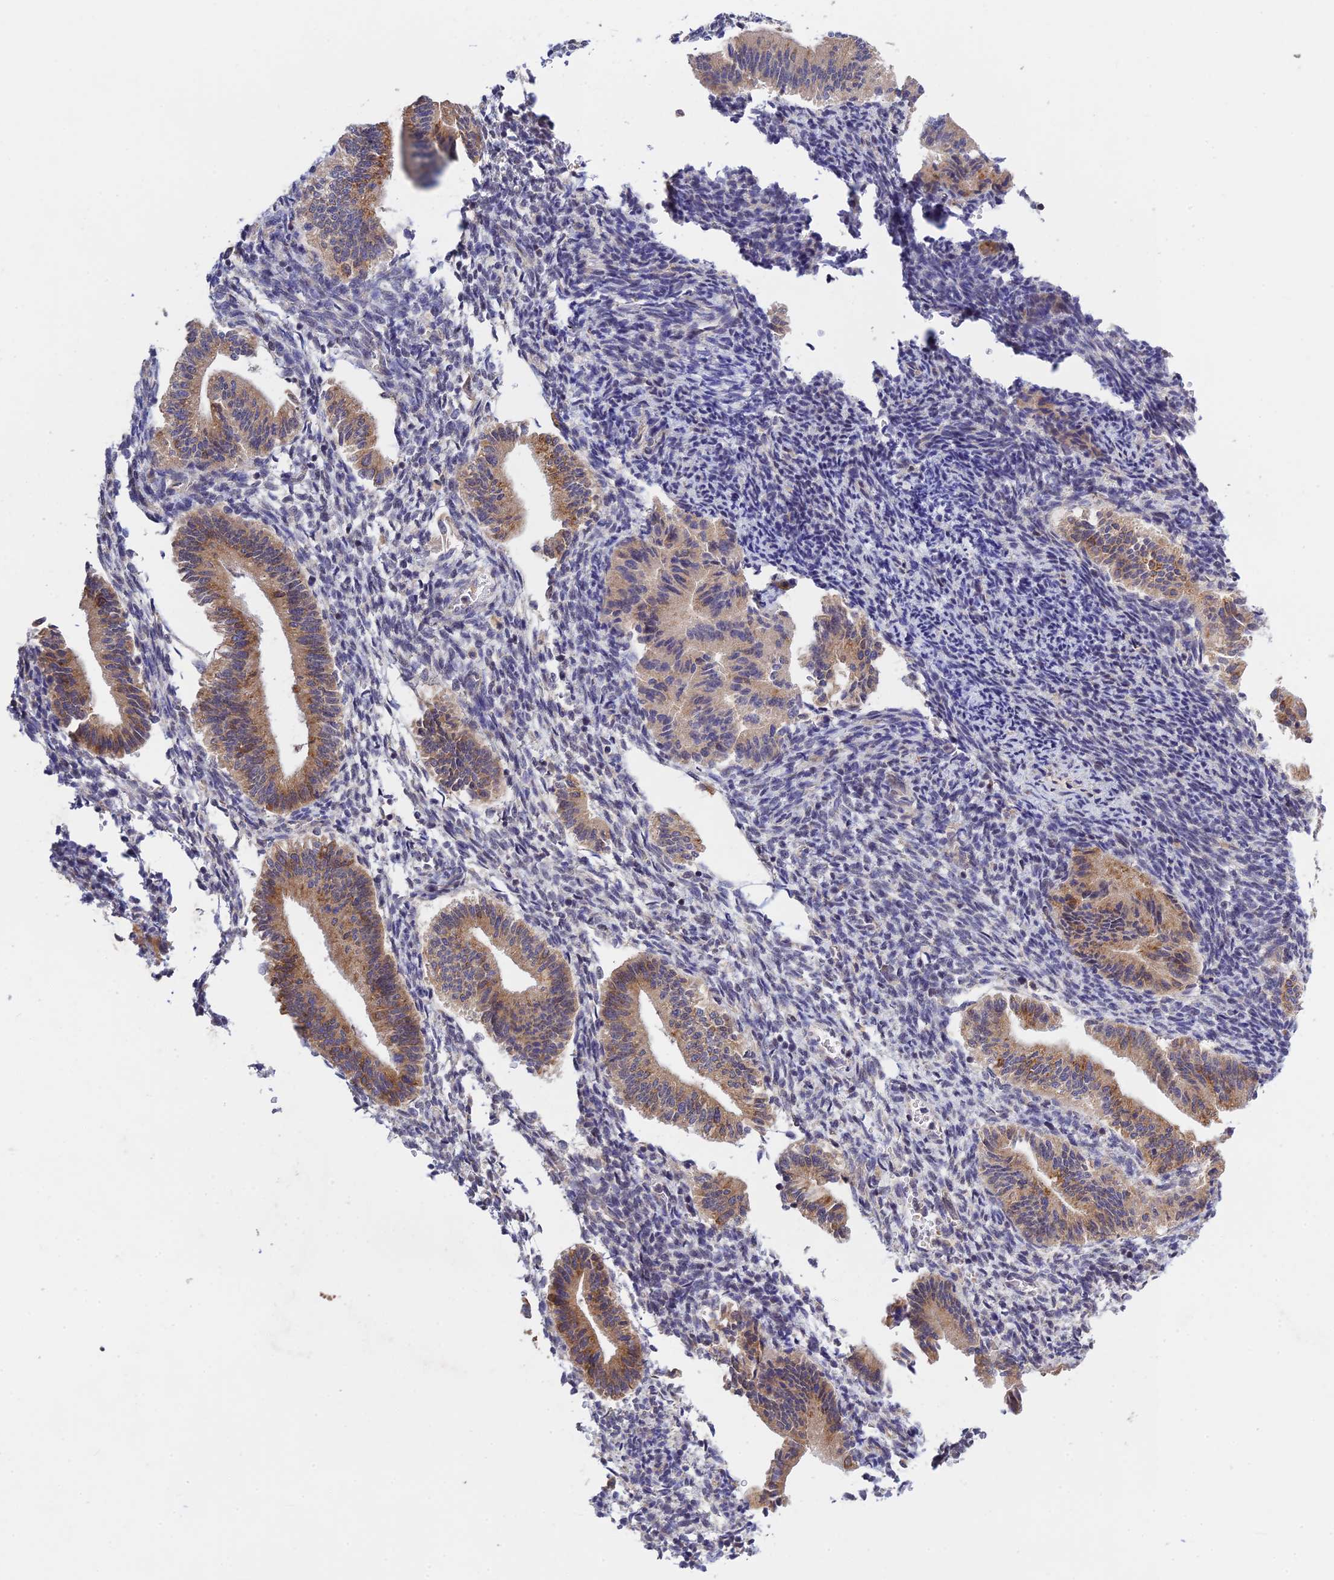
{"staining": {"intensity": "weak", "quantity": "<25%", "location": "cytoplasmic/membranous"}, "tissue": "endometrium", "cell_type": "Cells in endometrial stroma", "image_type": "normal", "snomed": [{"axis": "morphology", "description": "Normal tissue, NOS"}, {"axis": "topography", "description": "Endometrium"}], "caption": "A micrograph of human endometrium is negative for staining in cells in endometrial stroma. (DAB IHC visualized using brightfield microscopy, high magnification).", "gene": "CWH43", "patient": {"sex": "female", "age": 25}}